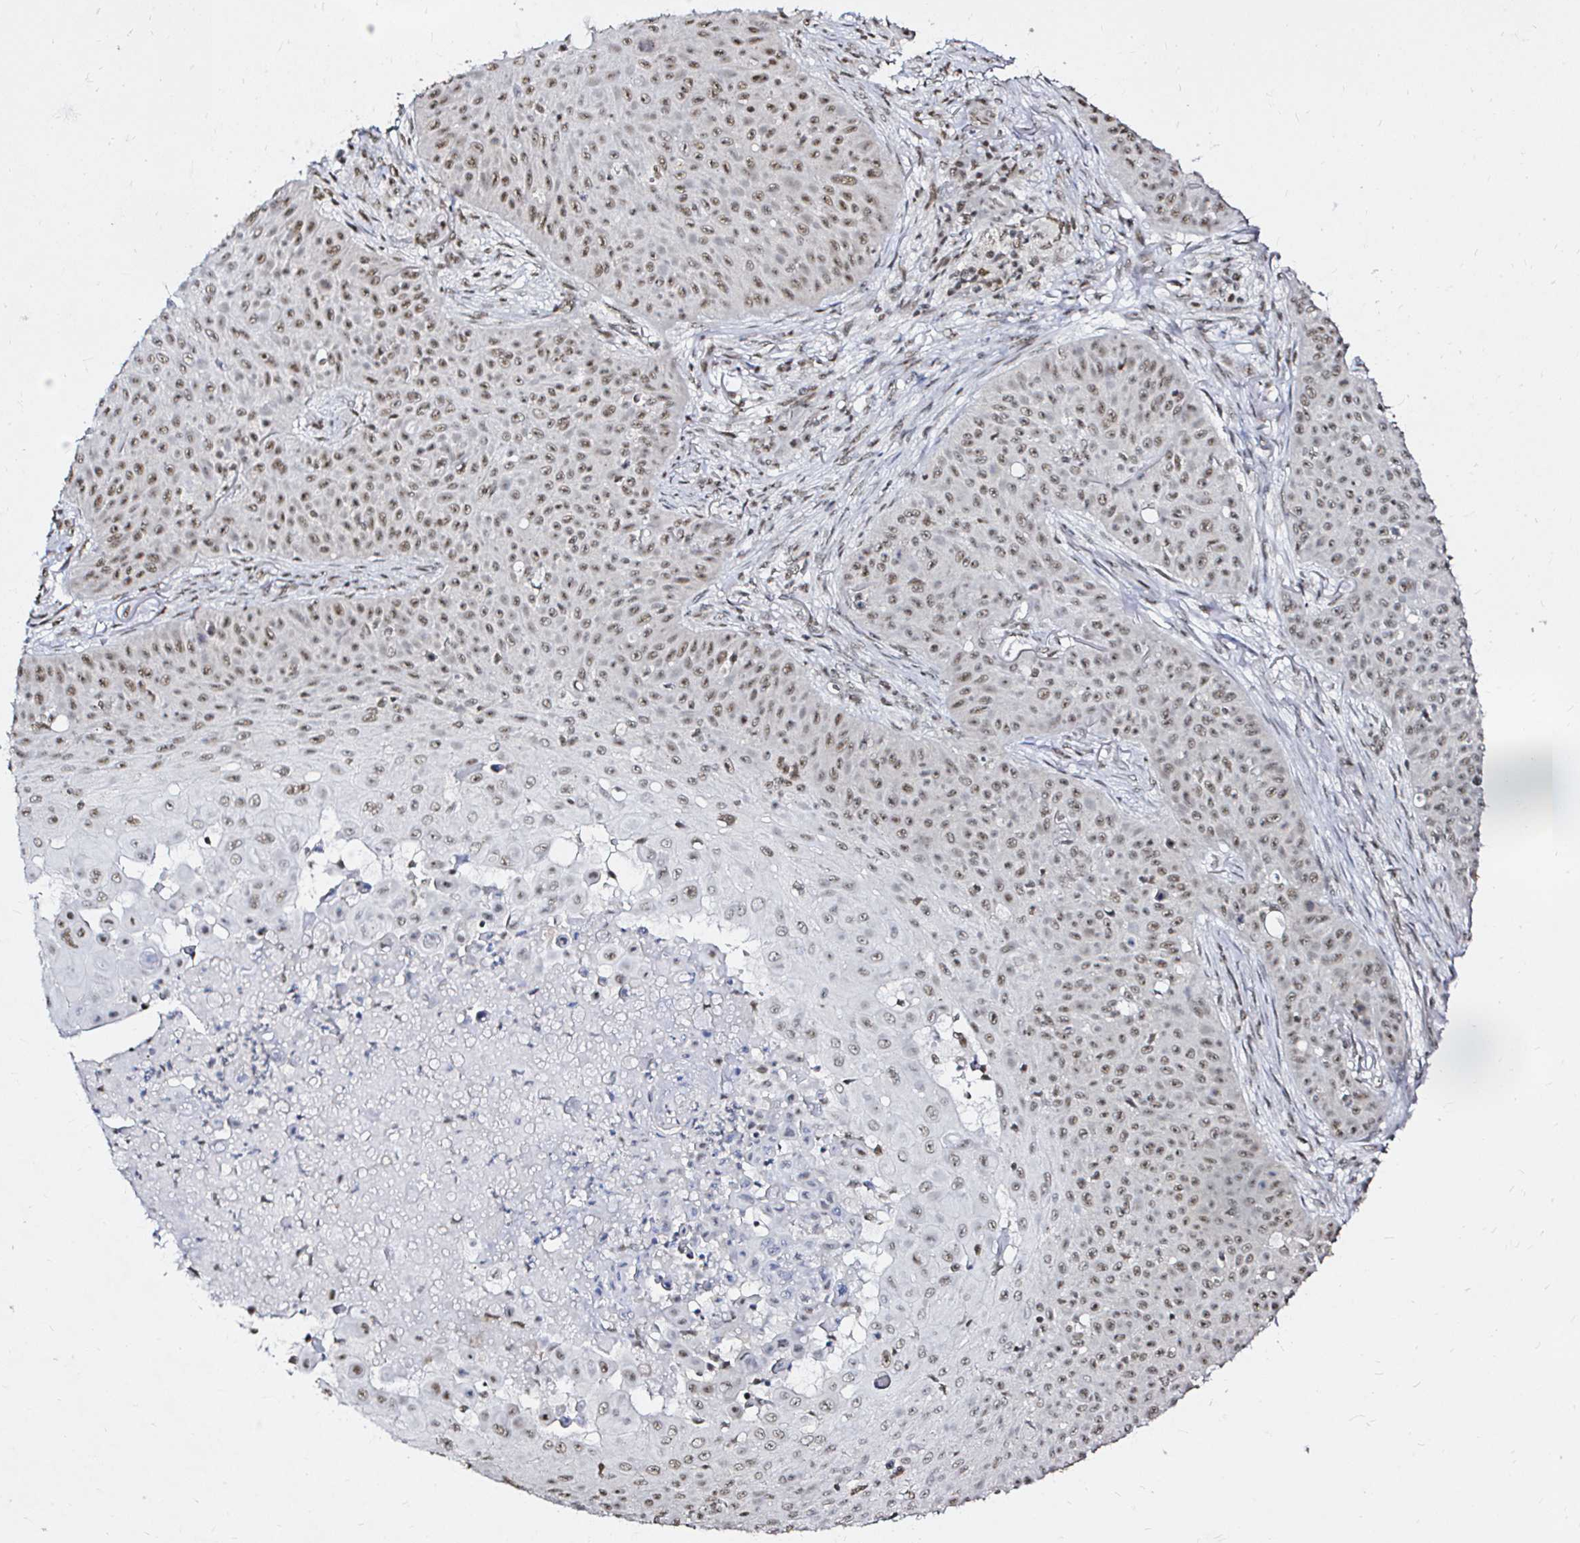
{"staining": {"intensity": "moderate", "quantity": "25%-75%", "location": "nuclear"}, "tissue": "skin cancer", "cell_type": "Tumor cells", "image_type": "cancer", "snomed": [{"axis": "morphology", "description": "Squamous cell carcinoma, NOS"}, {"axis": "topography", "description": "Skin"}], "caption": "This is a histology image of IHC staining of skin cancer (squamous cell carcinoma), which shows moderate staining in the nuclear of tumor cells.", "gene": "SNRPC", "patient": {"sex": "male", "age": 82}}